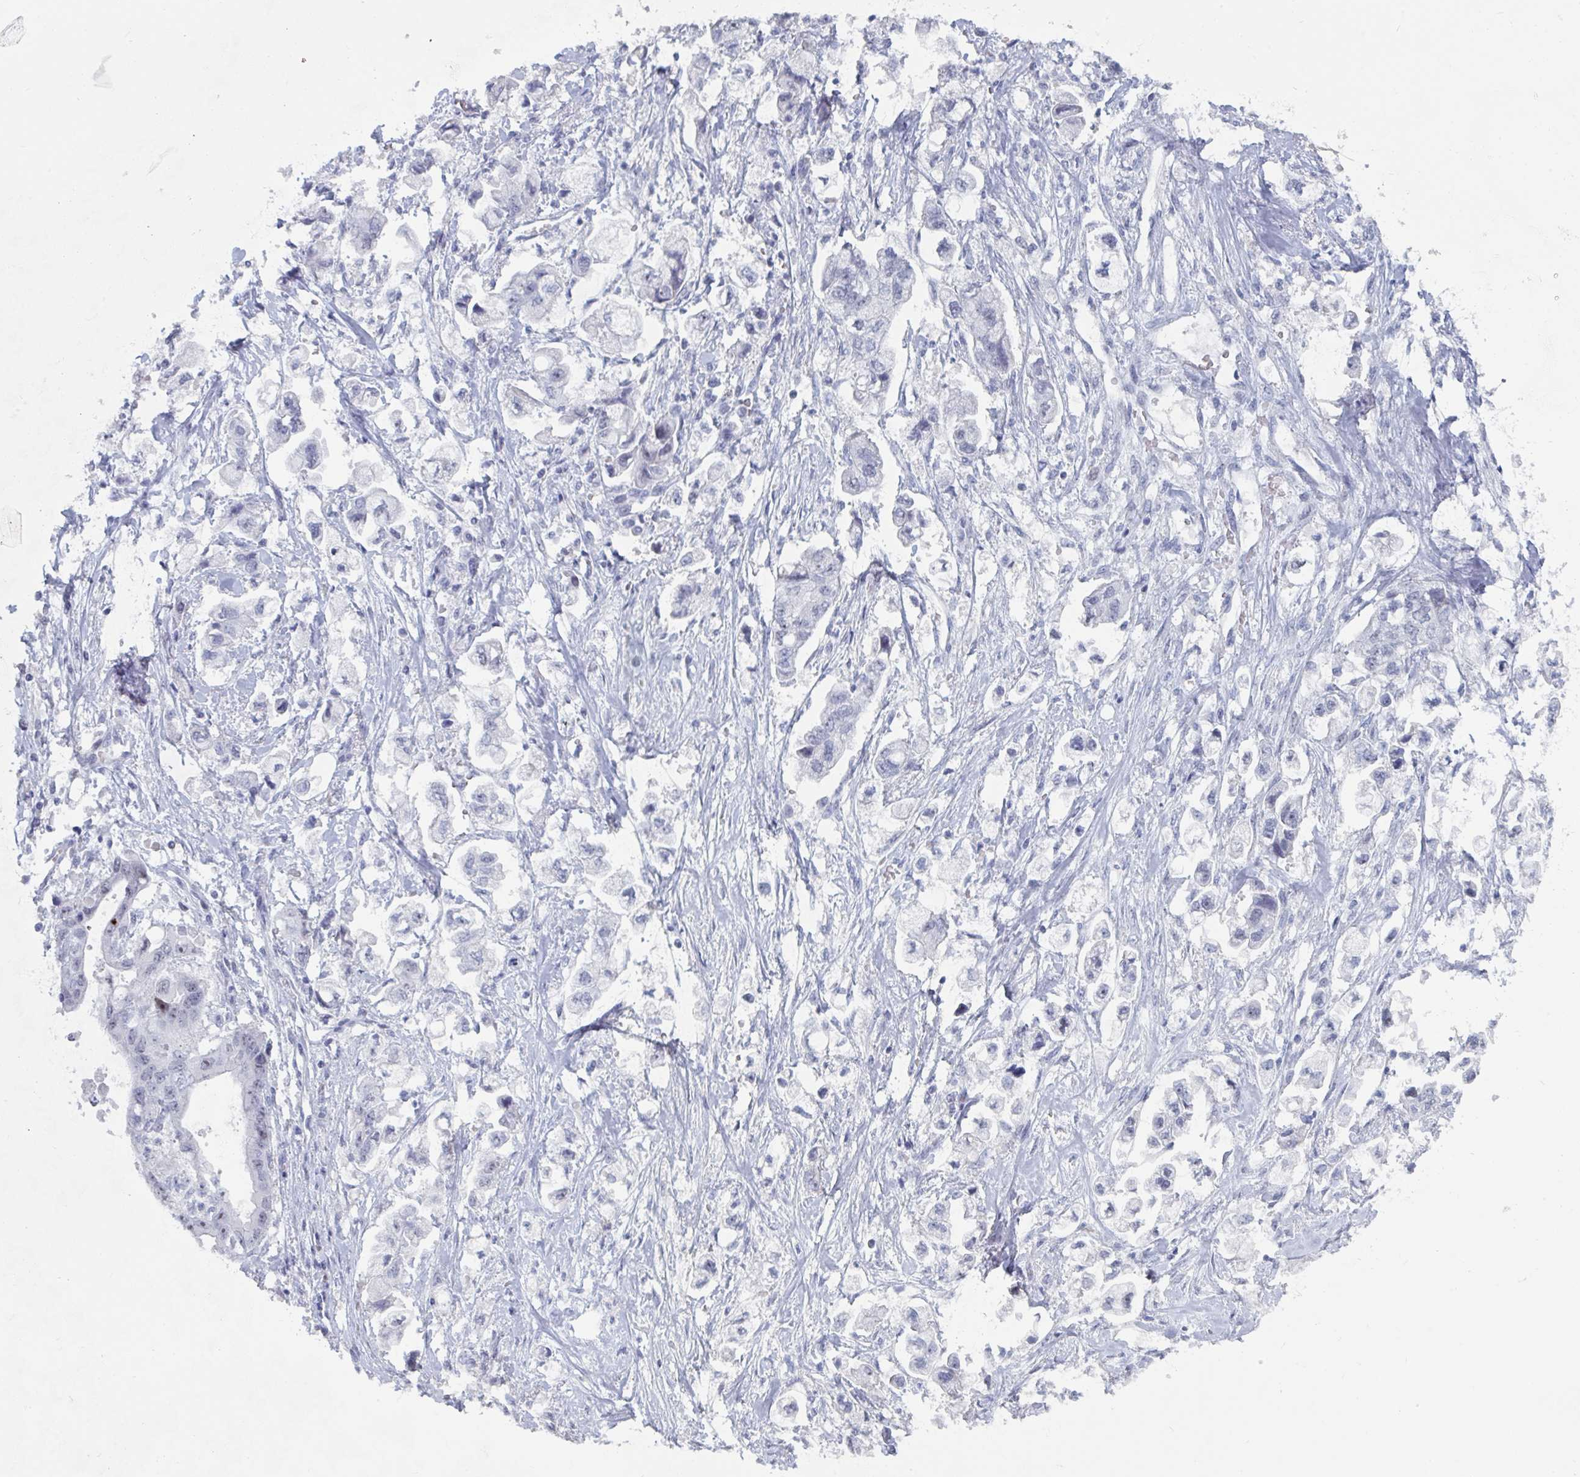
{"staining": {"intensity": "negative", "quantity": "none", "location": "none"}, "tissue": "stomach cancer", "cell_type": "Tumor cells", "image_type": "cancer", "snomed": [{"axis": "morphology", "description": "Adenocarcinoma, NOS"}, {"axis": "topography", "description": "Stomach"}], "caption": "The immunohistochemistry micrograph has no significant expression in tumor cells of adenocarcinoma (stomach) tissue.", "gene": "NR1H2", "patient": {"sex": "male", "age": 62}}